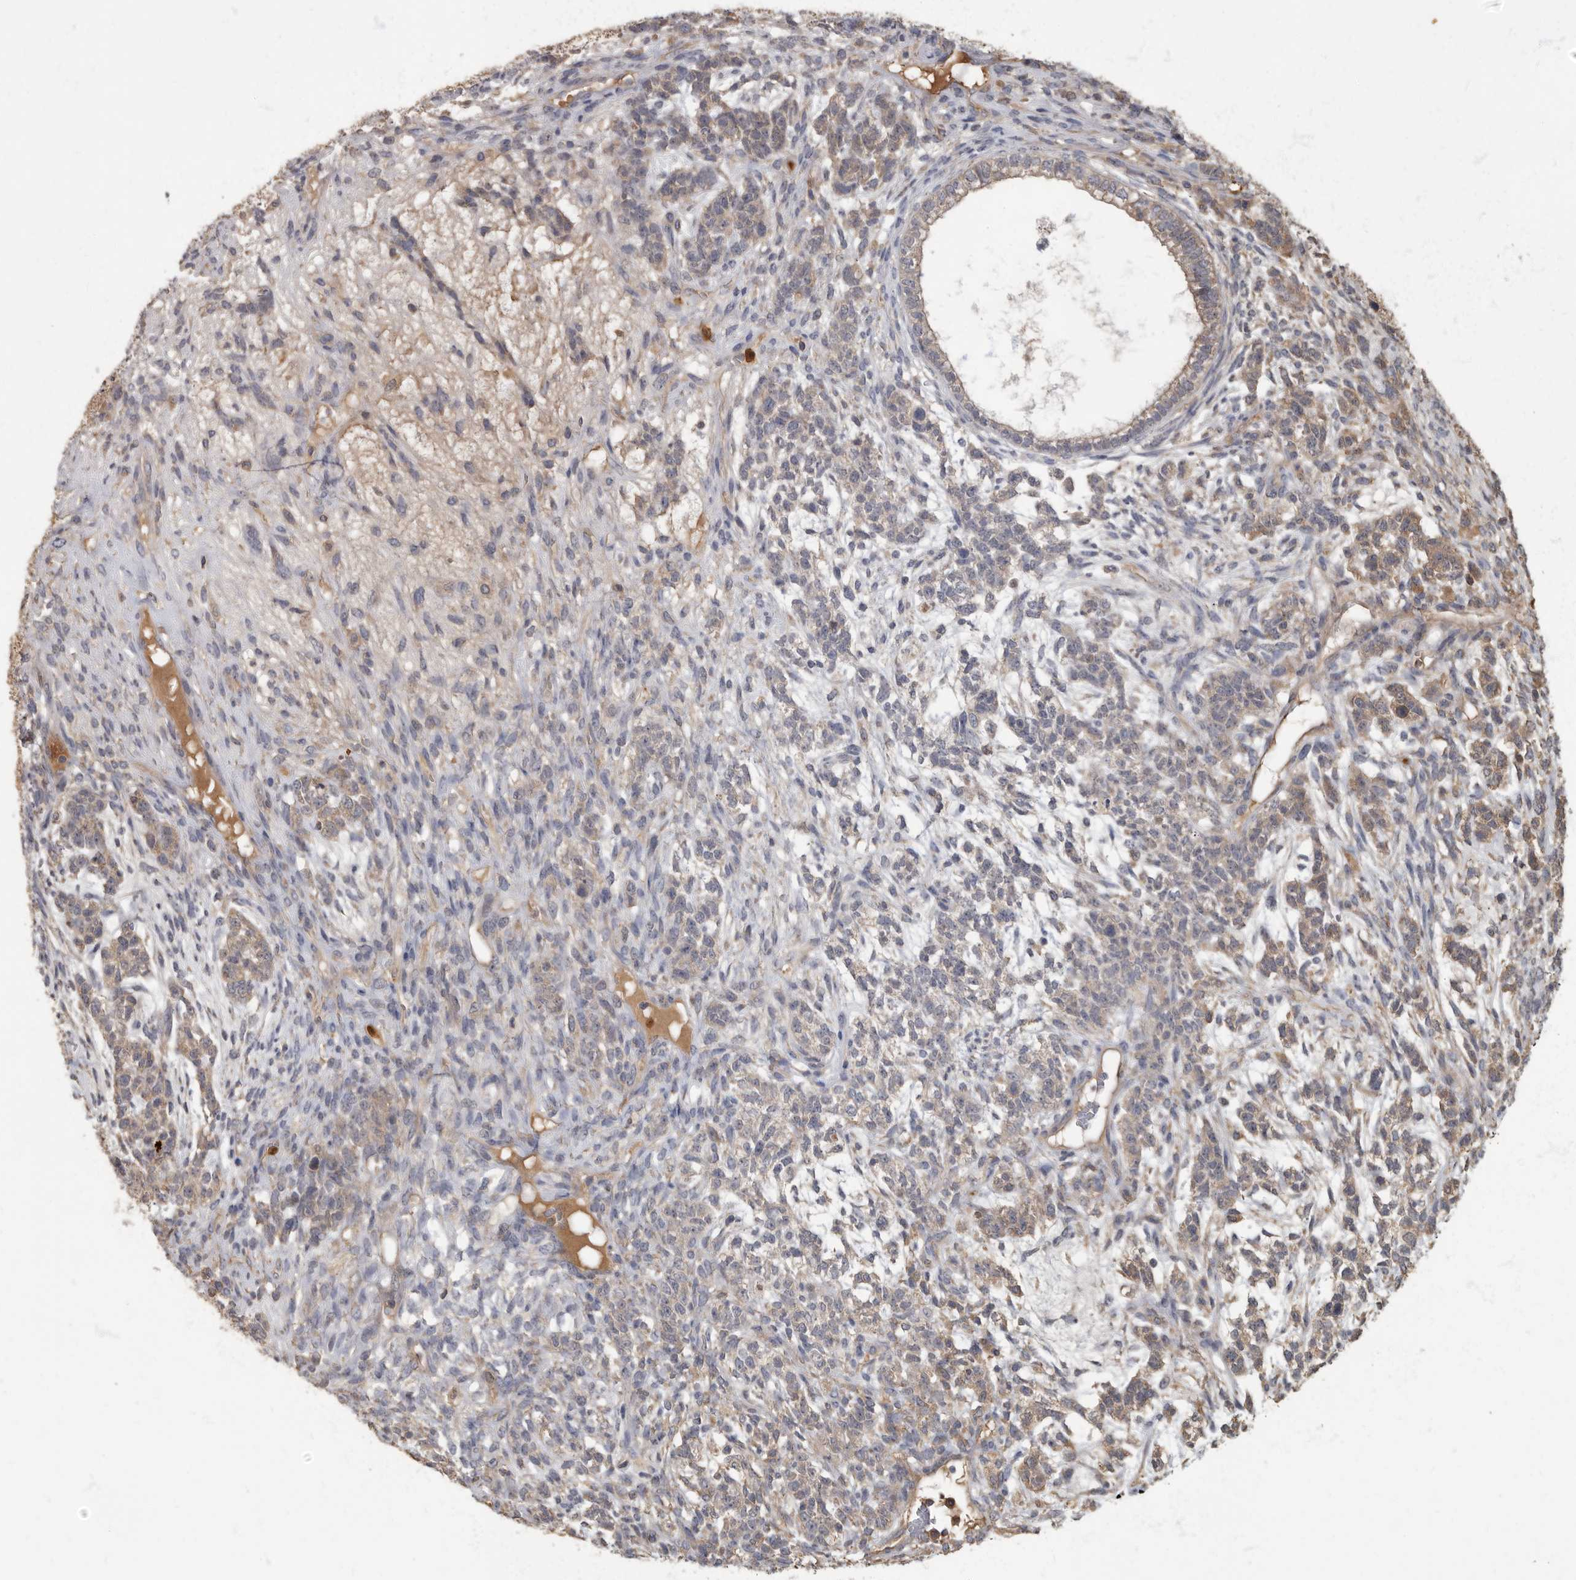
{"staining": {"intensity": "weak", "quantity": ">75%", "location": "cytoplasmic/membranous"}, "tissue": "testis cancer", "cell_type": "Tumor cells", "image_type": "cancer", "snomed": [{"axis": "morphology", "description": "Seminoma, NOS"}, {"axis": "morphology", "description": "Carcinoma, Embryonal, NOS"}, {"axis": "topography", "description": "Testis"}], "caption": "Seminoma (testis) stained with DAB IHC exhibits low levels of weak cytoplasmic/membranous staining in about >75% of tumor cells. (DAB (3,3'-diaminobenzidine) IHC with brightfield microscopy, high magnification).", "gene": "DAAM1", "patient": {"sex": "male", "age": 28}}